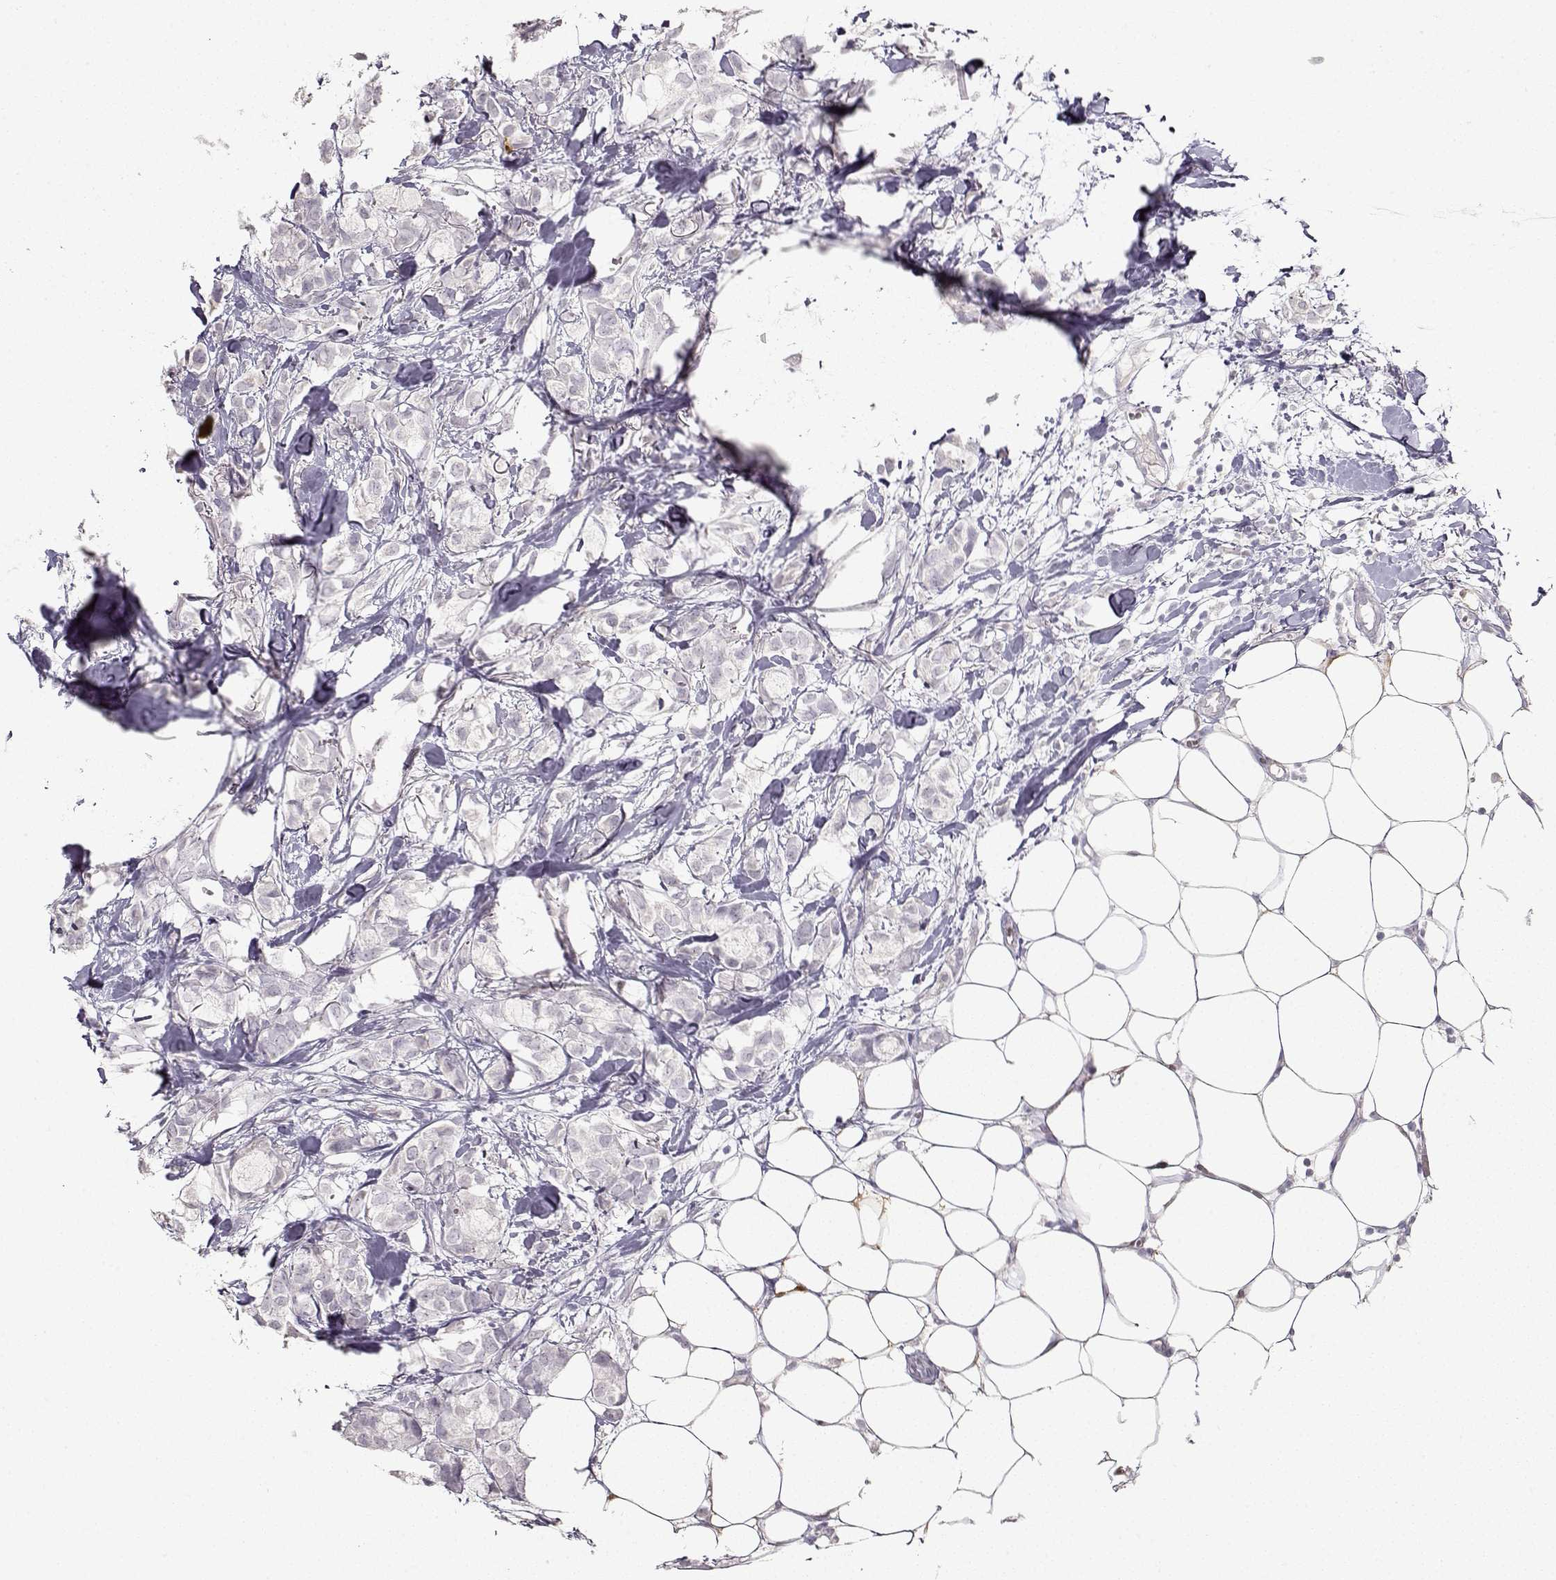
{"staining": {"intensity": "negative", "quantity": "none", "location": "none"}, "tissue": "breast cancer", "cell_type": "Tumor cells", "image_type": "cancer", "snomed": [{"axis": "morphology", "description": "Duct carcinoma"}, {"axis": "topography", "description": "Breast"}], "caption": "The immunohistochemistry photomicrograph has no significant staining in tumor cells of breast cancer (invasive ductal carcinoma) tissue.", "gene": "S100B", "patient": {"sex": "female", "age": 85}}